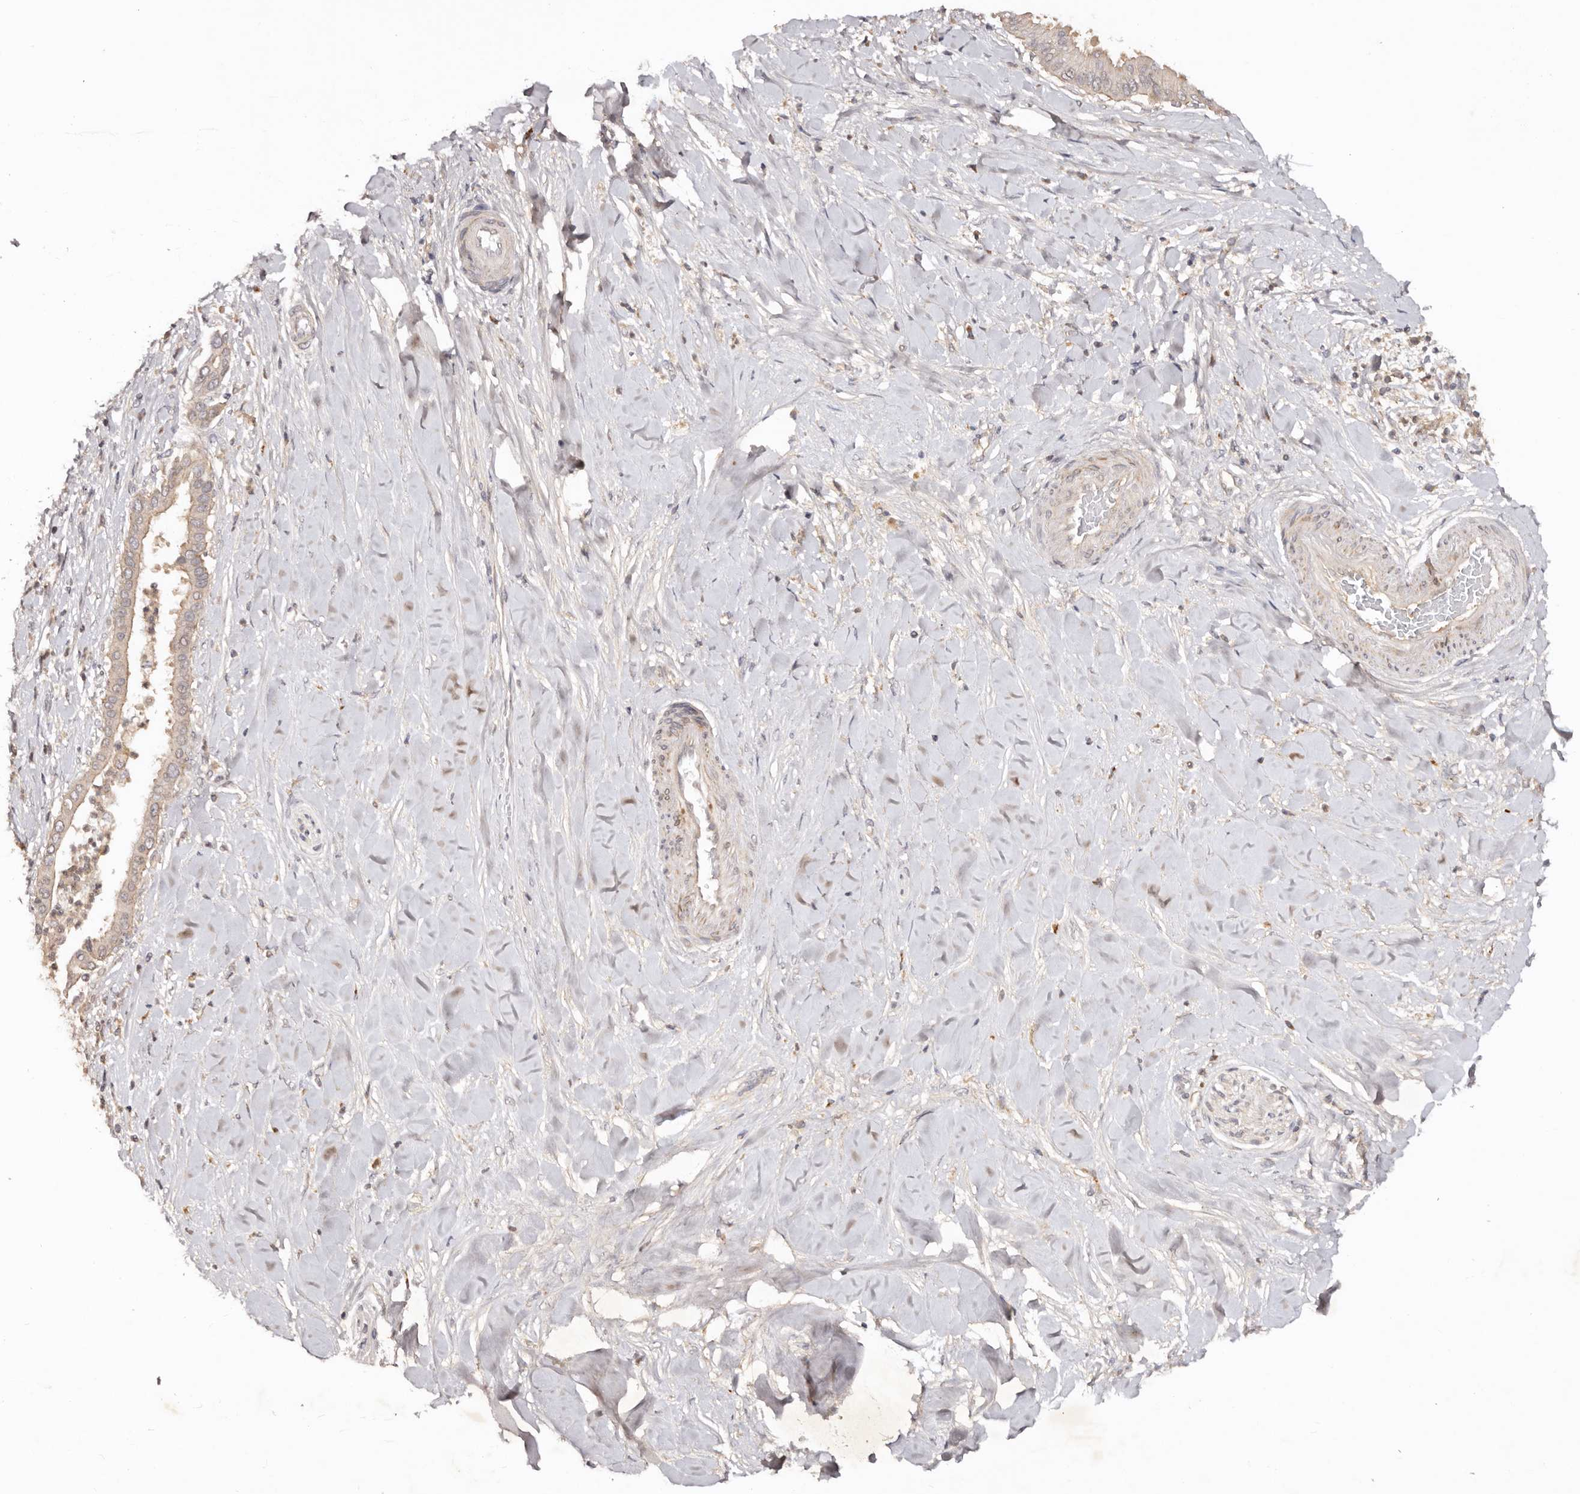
{"staining": {"intensity": "moderate", "quantity": "25%-75%", "location": "cytoplasmic/membranous"}, "tissue": "liver cancer", "cell_type": "Tumor cells", "image_type": "cancer", "snomed": [{"axis": "morphology", "description": "Cholangiocarcinoma"}, {"axis": "topography", "description": "Liver"}], "caption": "Liver cancer stained for a protein exhibits moderate cytoplasmic/membranous positivity in tumor cells.", "gene": "PKIB", "patient": {"sex": "female", "age": 54}}